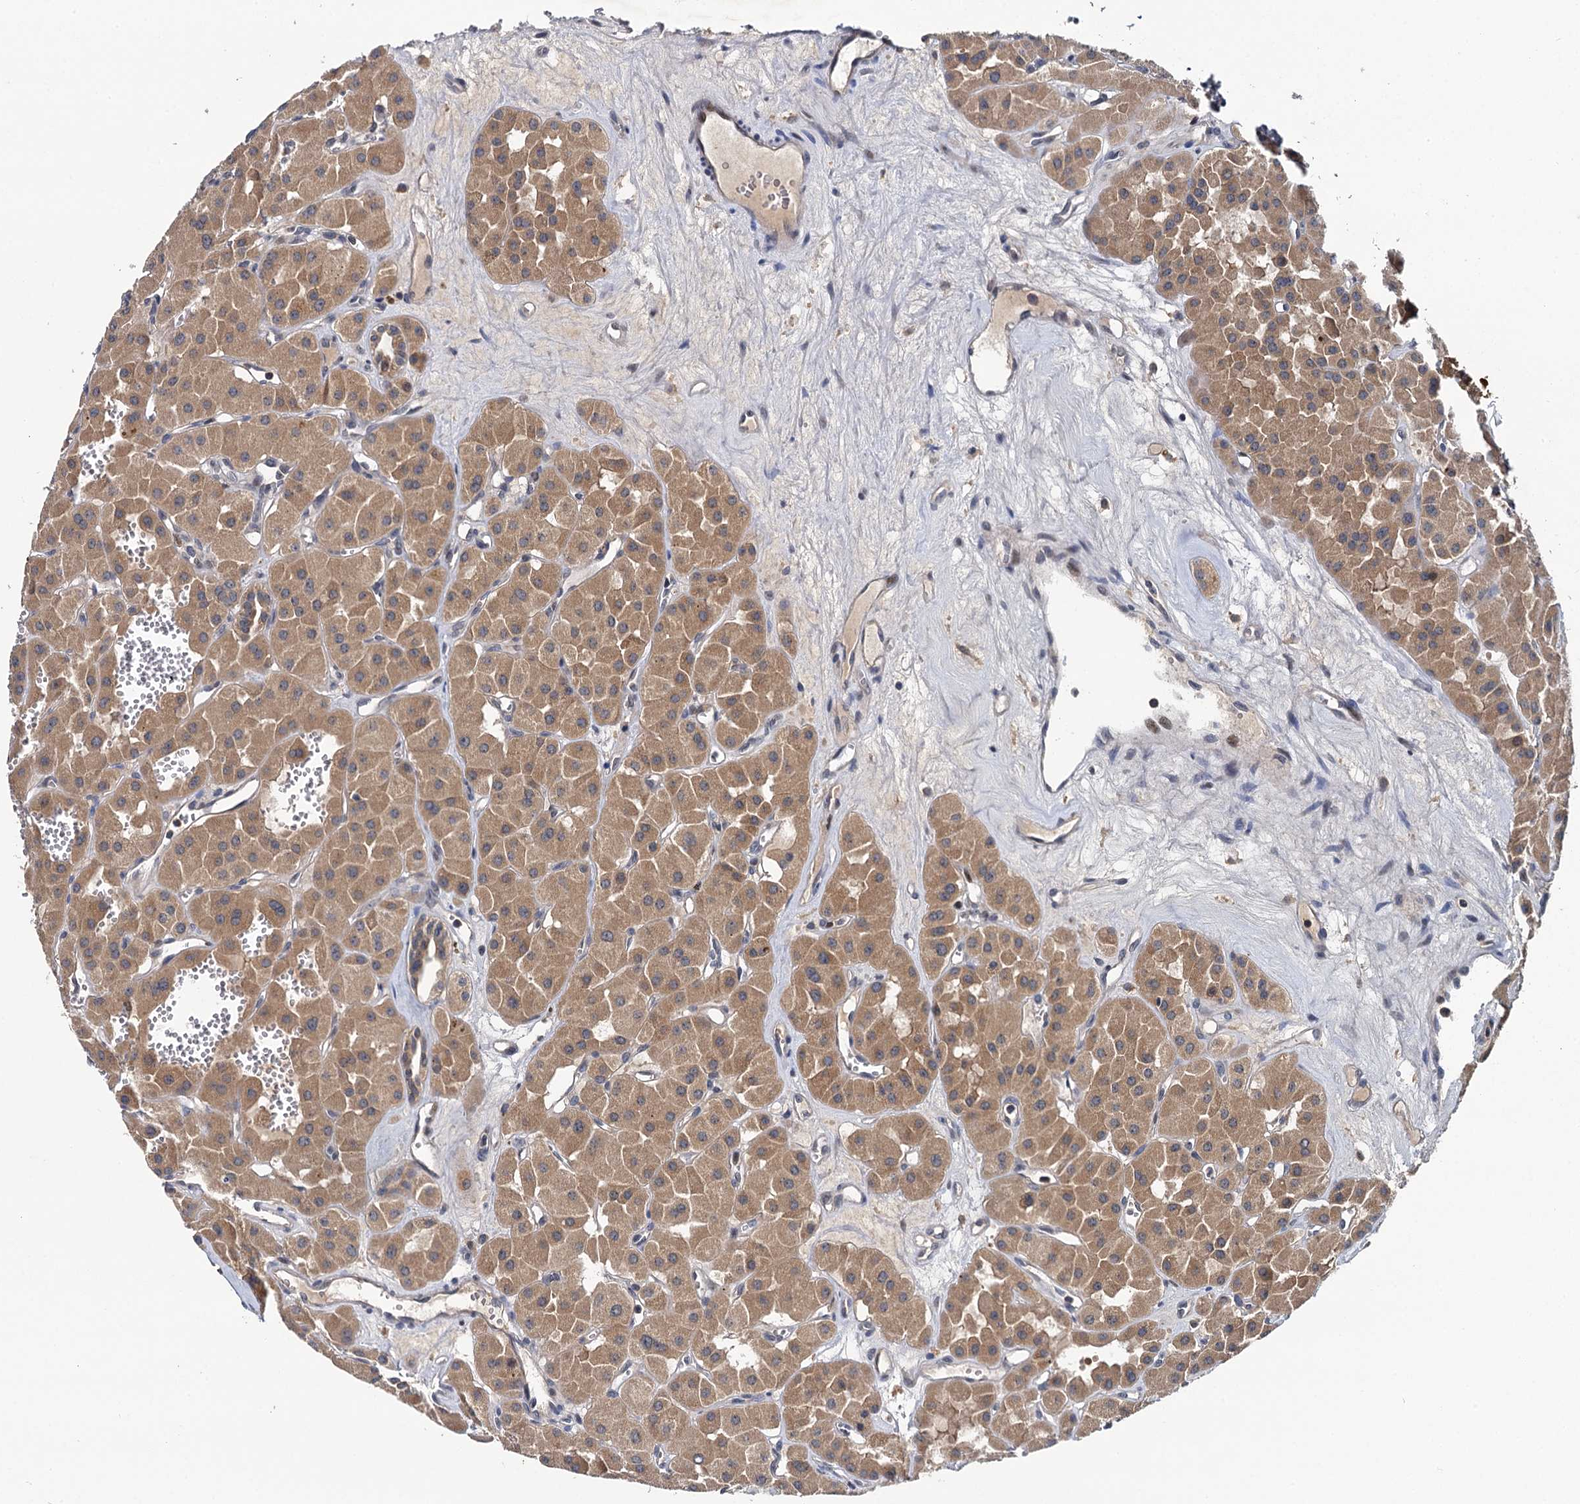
{"staining": {"intensity": "moderate", "quantity": ">75%", "location": "cytoplasmic/membranous"}, "tissue": "renal cancer", "cell_type": "Tumor cells", "image_type": "cancer", "snomed": [{"axis": "morphology", "description": "Carcinoma, NOS"}, {"axis": "topography", "description": "Kidney"}], "caption": "Immunohistochemistry of renal carcinoma exhibits medium levels of moderate cytoplasmic/membranous expression in about >75% of tumor cells. (brown staining indicates protein expression, while blue staining denotes nuclei).", "gene": "TMEM39A", "patient": {"sex": "female", "age": 75}}